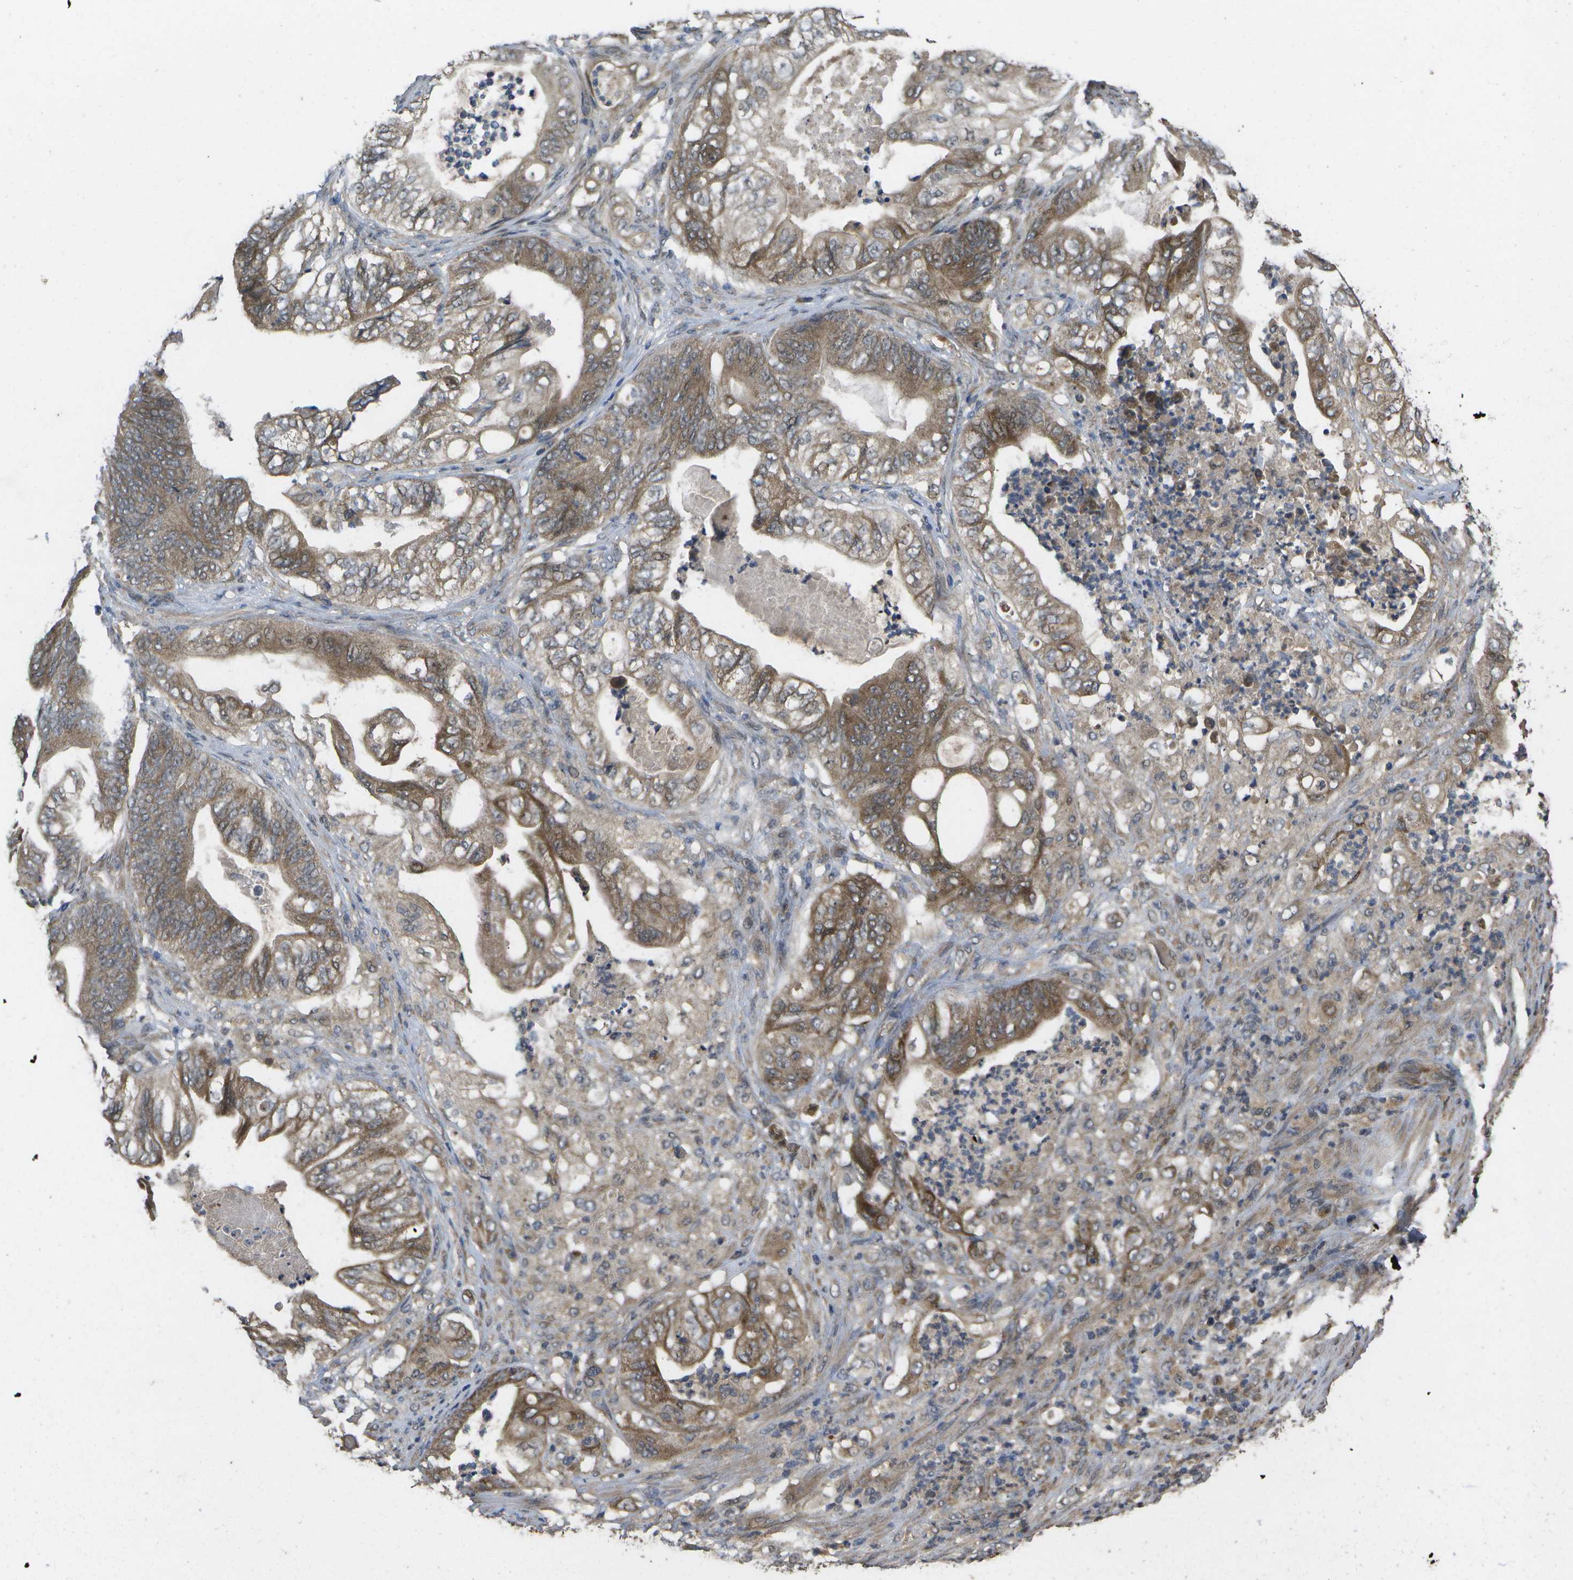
{"staining": {"intensity": "moderate", "quantity": ">75%", "location": "cytoplasmic/membranous"}, "tissue": "stomach cancer", "cell_type": "Tumor cells", "image_type": "cancer", "snomed": [{"axis": "morphology", "description": "Adenocarcinoma, NOS"}, {"axis": "topography", "description": "Stomach"}], "caption": "Immunohistochemistry of stomach adenocarcinoma demonstrates medium levels of moderate cytoplasmic/membranous staining in approximately >75% of tumor cells.", "gene": "ALAS1", "patient": {"sex": "female", "age": 73}}